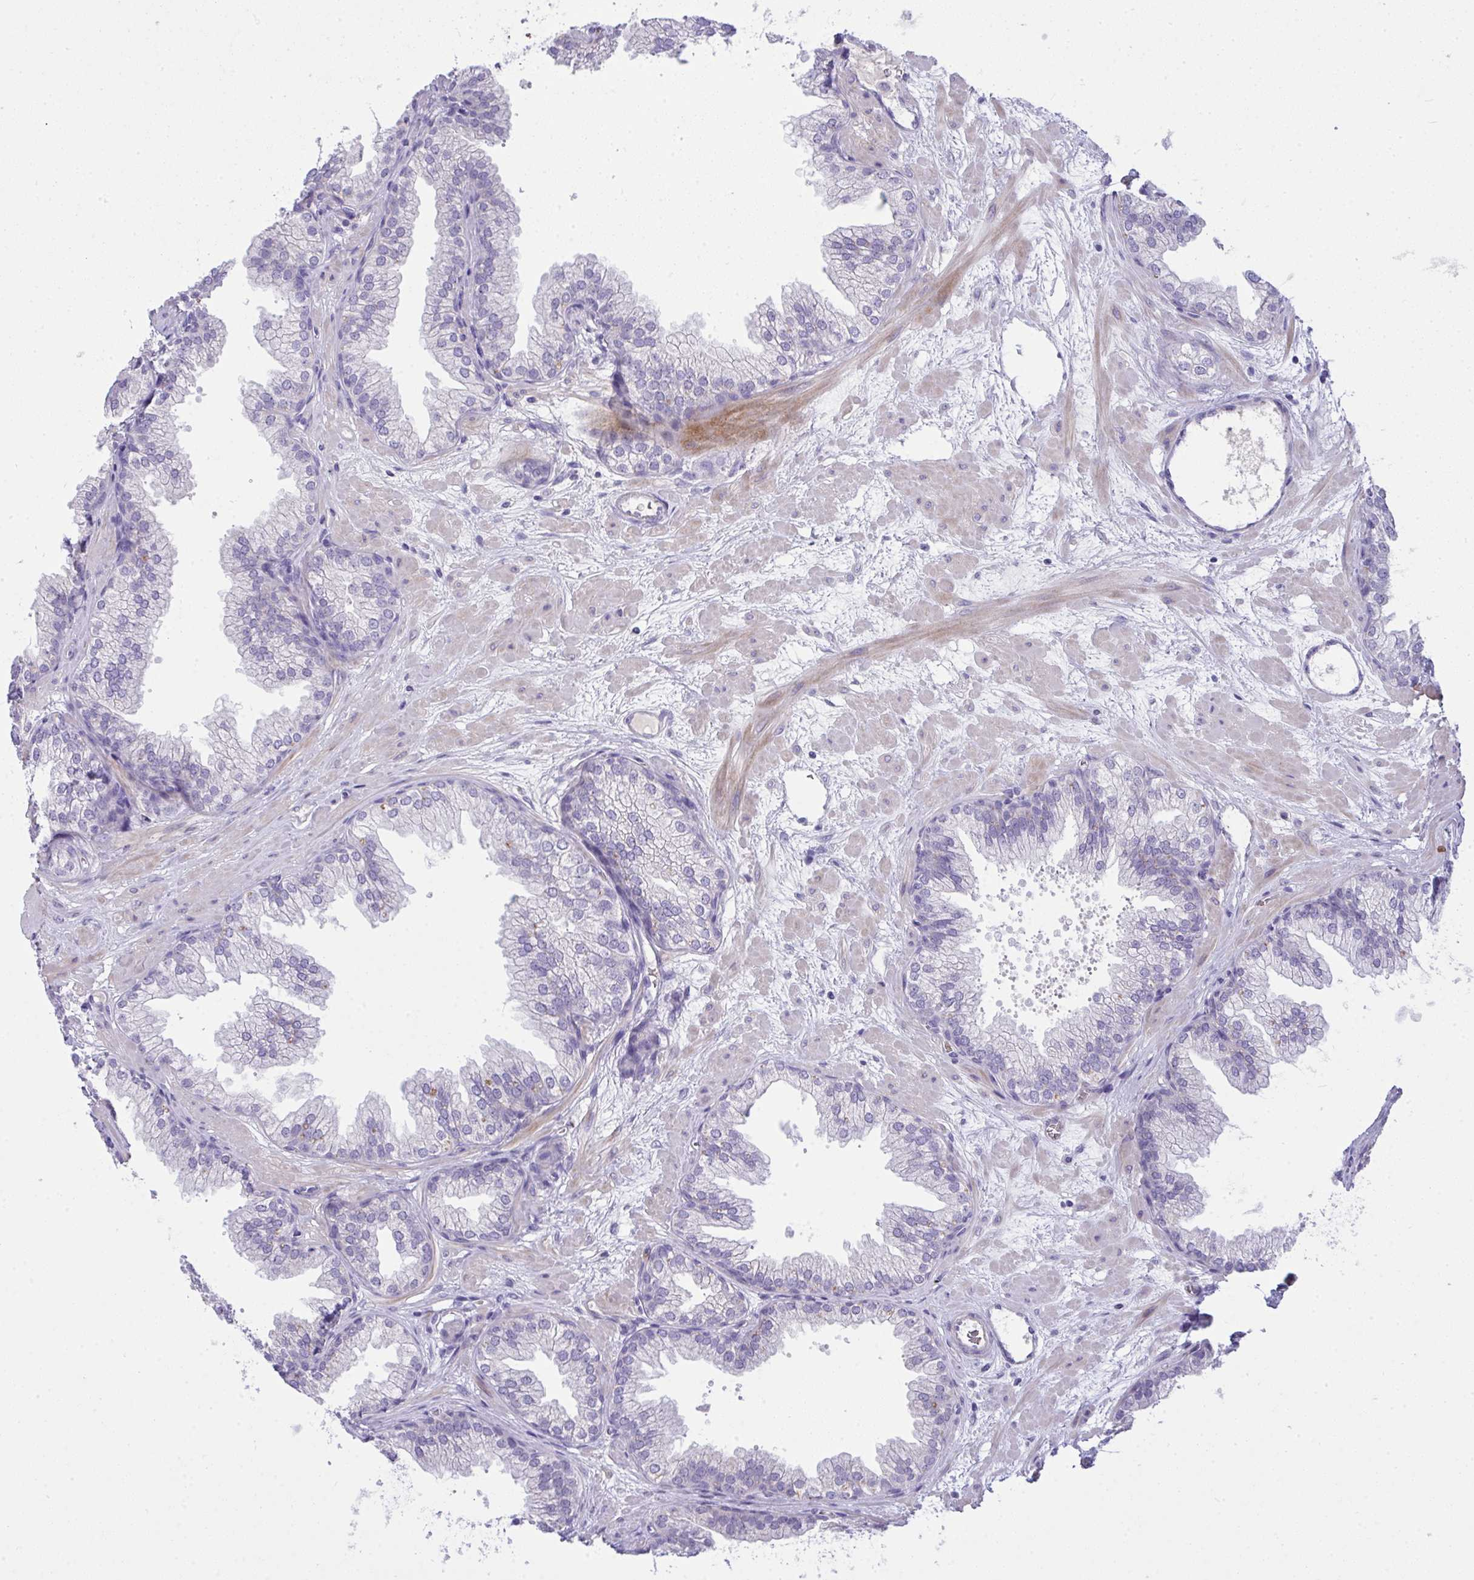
{"staining": {"intensity": "negative", "quantity": "none", "location": "none"}, "tissue": "prostate", "cell_type": "Glandular cells", "image_type": "normal", "snomed": [{"axis": "morphology", "description": "Normal tissue, NOS"}, {"axis": "topography", "description": "Prostate"}], "caption": "The immunohistochemistry micrograph has no significant positivity in glandular cells of prostate.", "gene": "SPTB", "patient": {"sex": "male", "age": 37}}